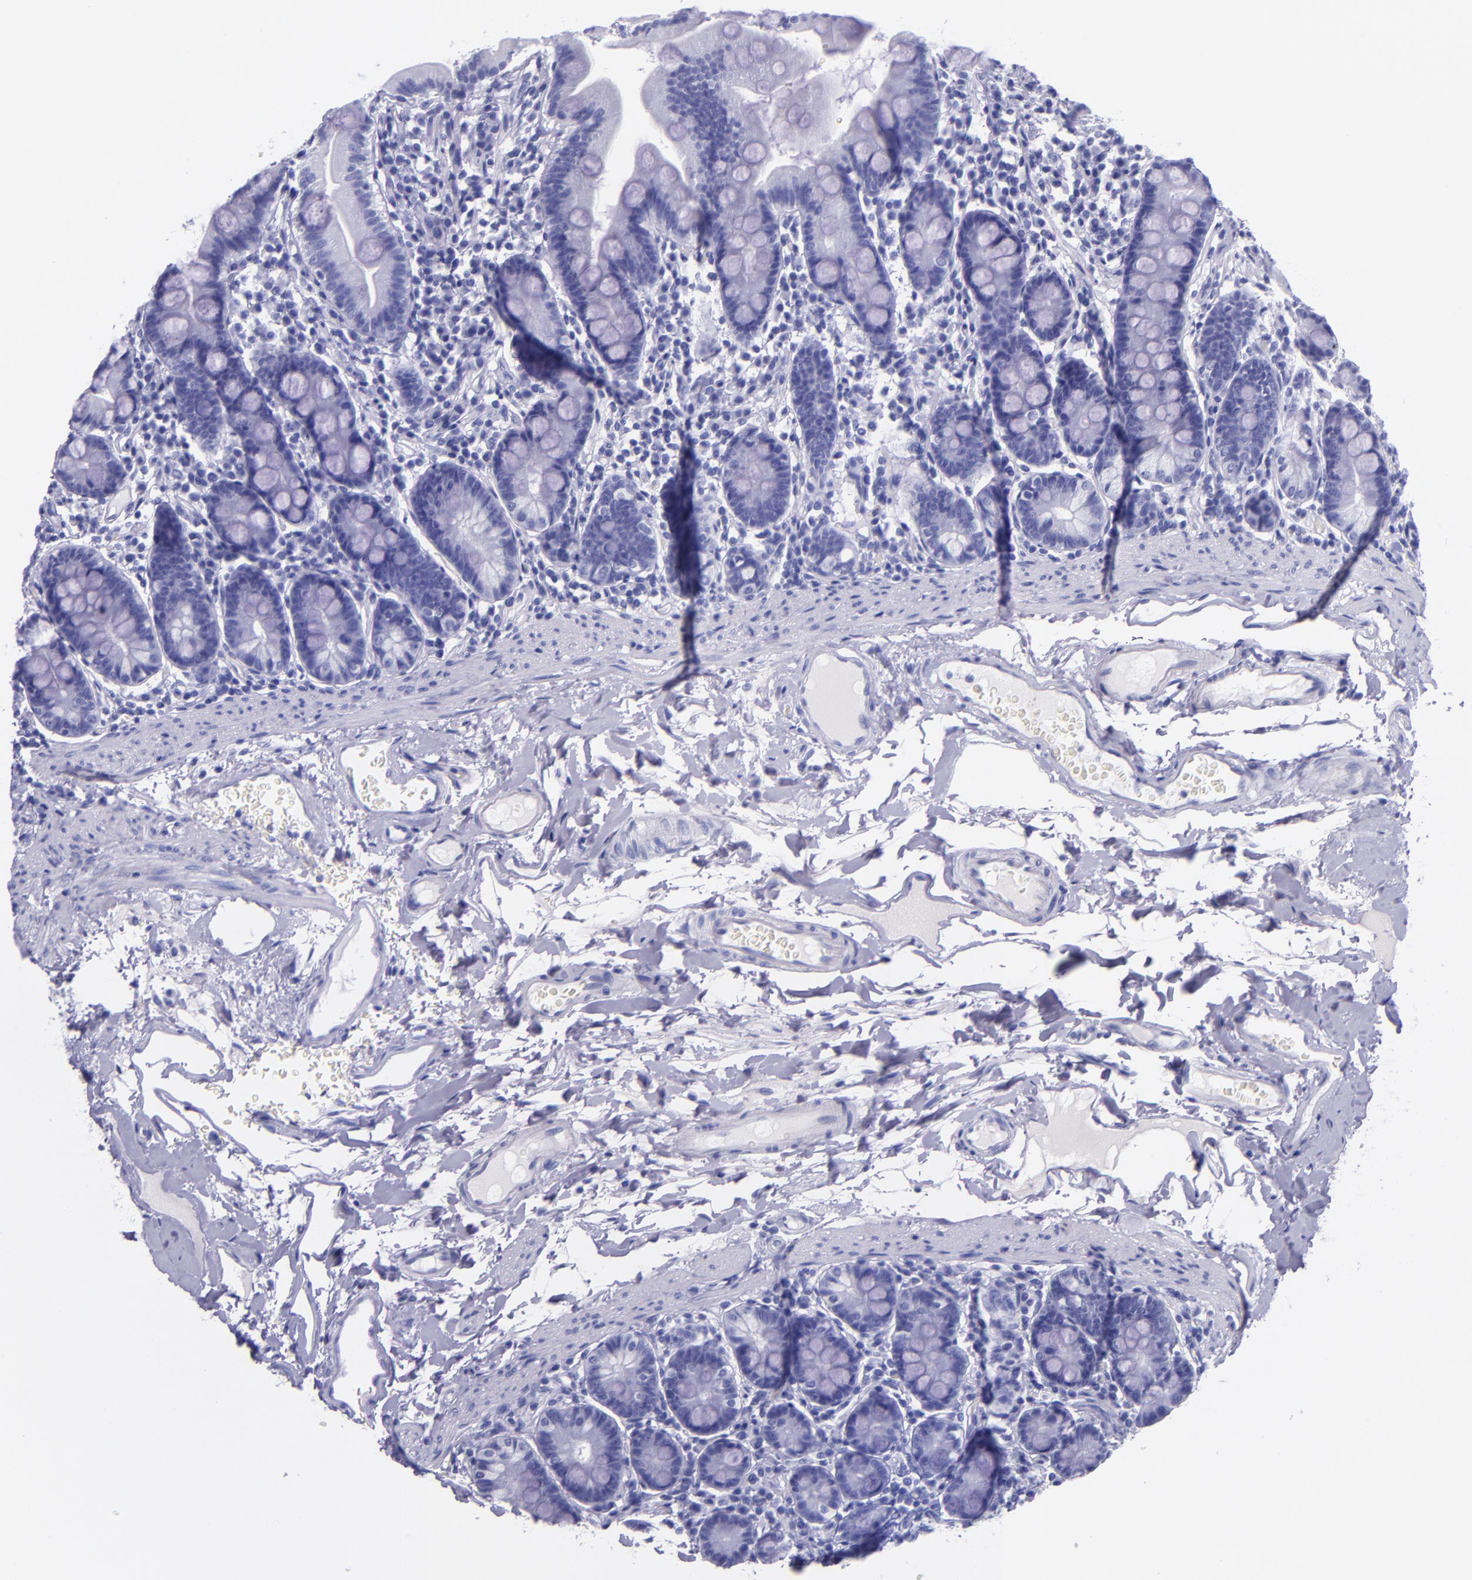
{"staining": {"intensity": "negative", "quantity": "none", "location": "none"}, "tissue": "duodenum", "cell_type": "Glandular cells", "image_type": "normal", "snomed": [{"axis": "morphology", "description": "Normal tissue, NOS"}, {"axis": "topography", "description": "Duodenum"}], "caption": "High magnification brightfield microscopy of unremarkable duodenum stained with DAB (3,3'-diaminobenzidine) (brown) and counterstained with hematoxylin (blue): glandular cells show no significant expression. (DAB IHC, high magnification).", "gene": "SLPI", "patient": {"sex": "male", "age": 50}}